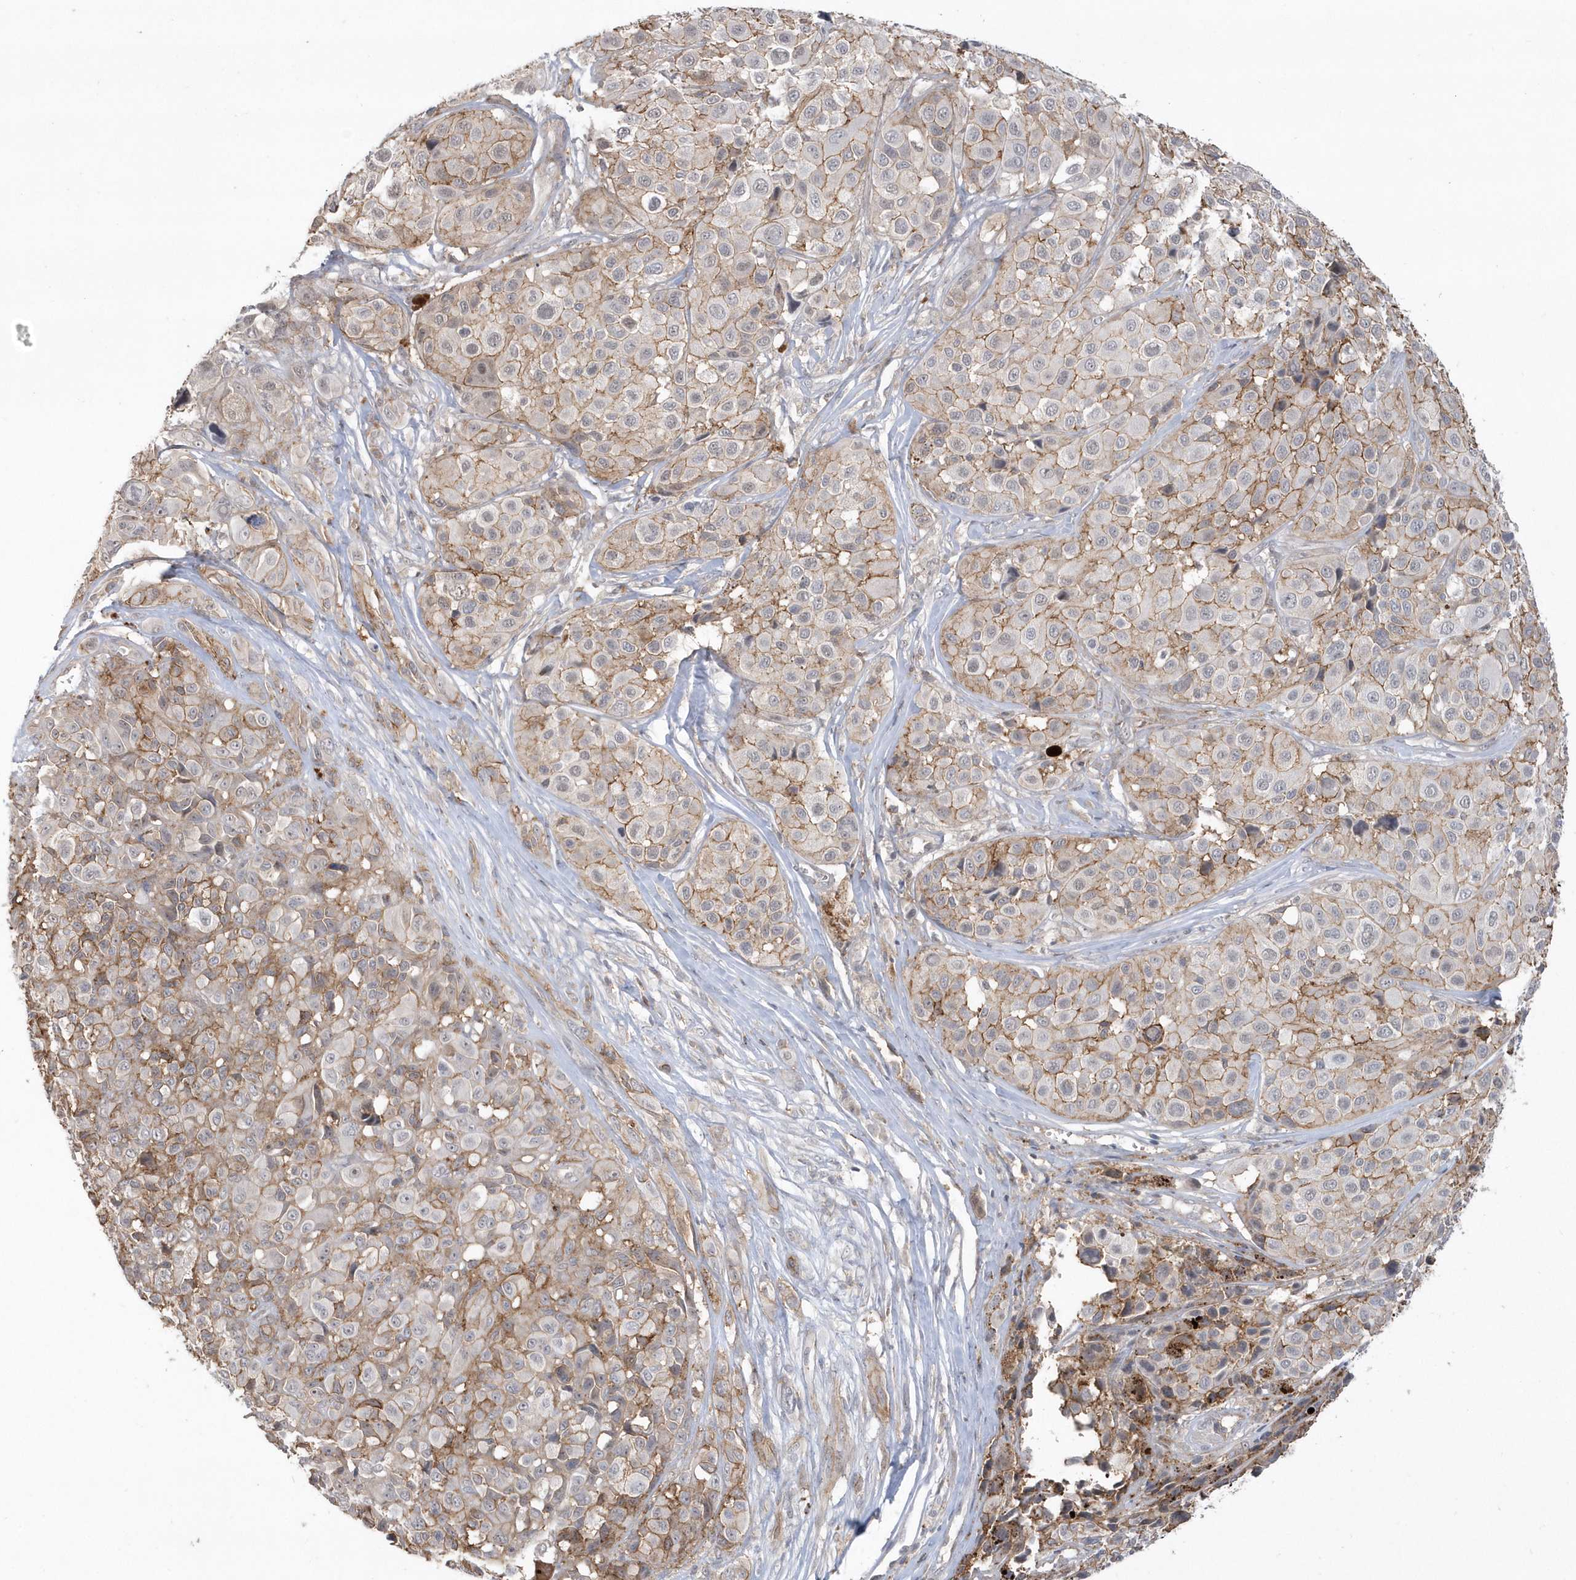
{"staining": {"intensity": "moderate", "quantity": "25%-75%", "location": "cytoplasmic/membranous"}, "tissue": "melanoma", "cell_type": "Tumor cells", "image_type": "cancer", "snomed": [{"axis": "morphology", "description": "Malignant melanoma, NOS"}, {"axis": "topography", "description": "Skin of trunk"}], "caption": "This histopathology image reveals immunohistochemistry staining of human malignant melanoma, with medium moderate cytoplasmic/membranous positivity in approximately 25%-75% of tumor cells.", "gene": "CRIP3", "patient": {"sex": "male", "age": 71}}